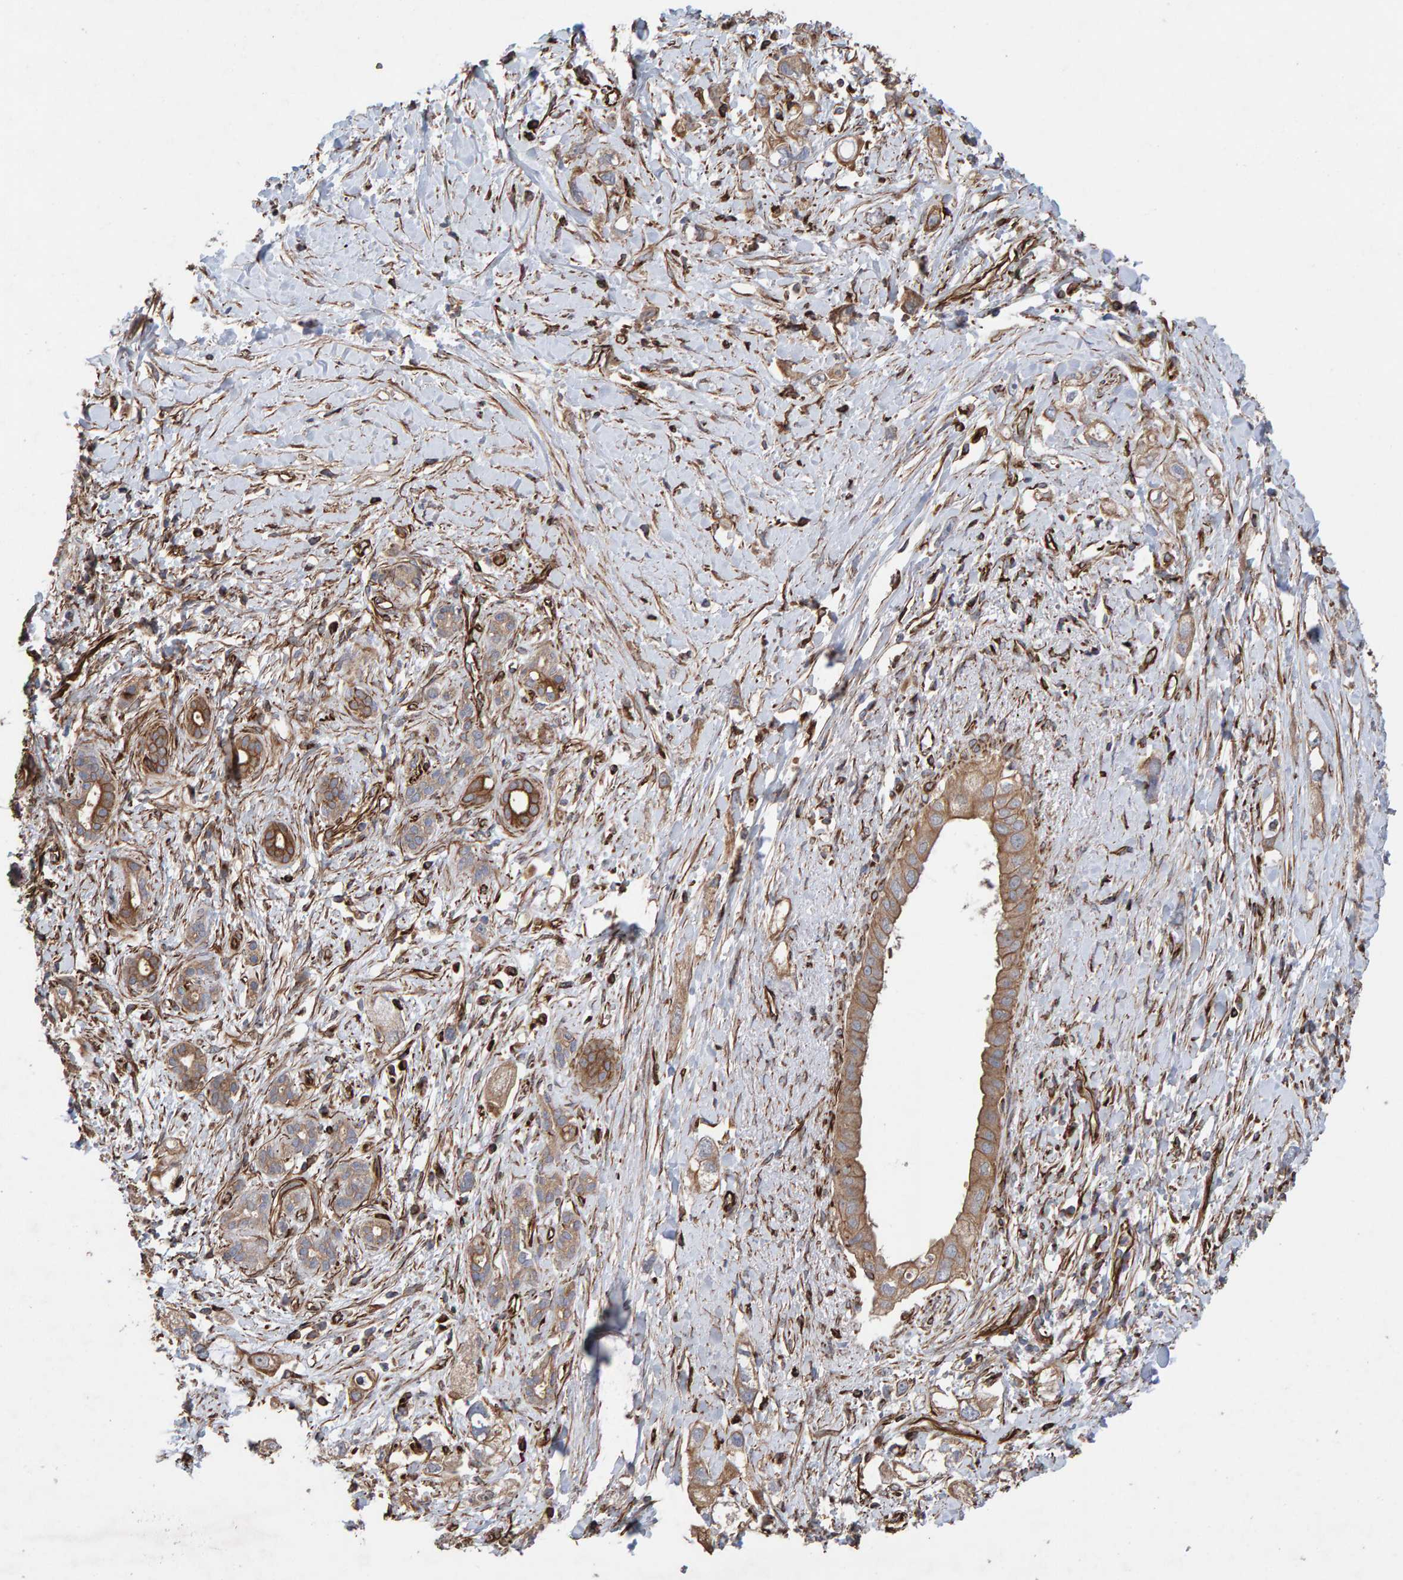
{"staining": {"intensity": "weak", "quantity": ">75%", "location": "cytoplasmic/membranous"}, "tissue": "pancreatic cancer", "cell_type": "Tumor cells", "image_type": "cancer", "snomed": [{"axis": "morphology", "description": "Adenocarcinoma, NOS"}, {"axis": "topography", "description": "Pancreas"}], "caption": "Weak cytoplasmic/membranous staining for a protein is present in about >75% of tumor cells of pancreatic adenocarcinoma using IHC.", "gene": "ZNF347", "patient": {"sex": "female", "age": 56}}